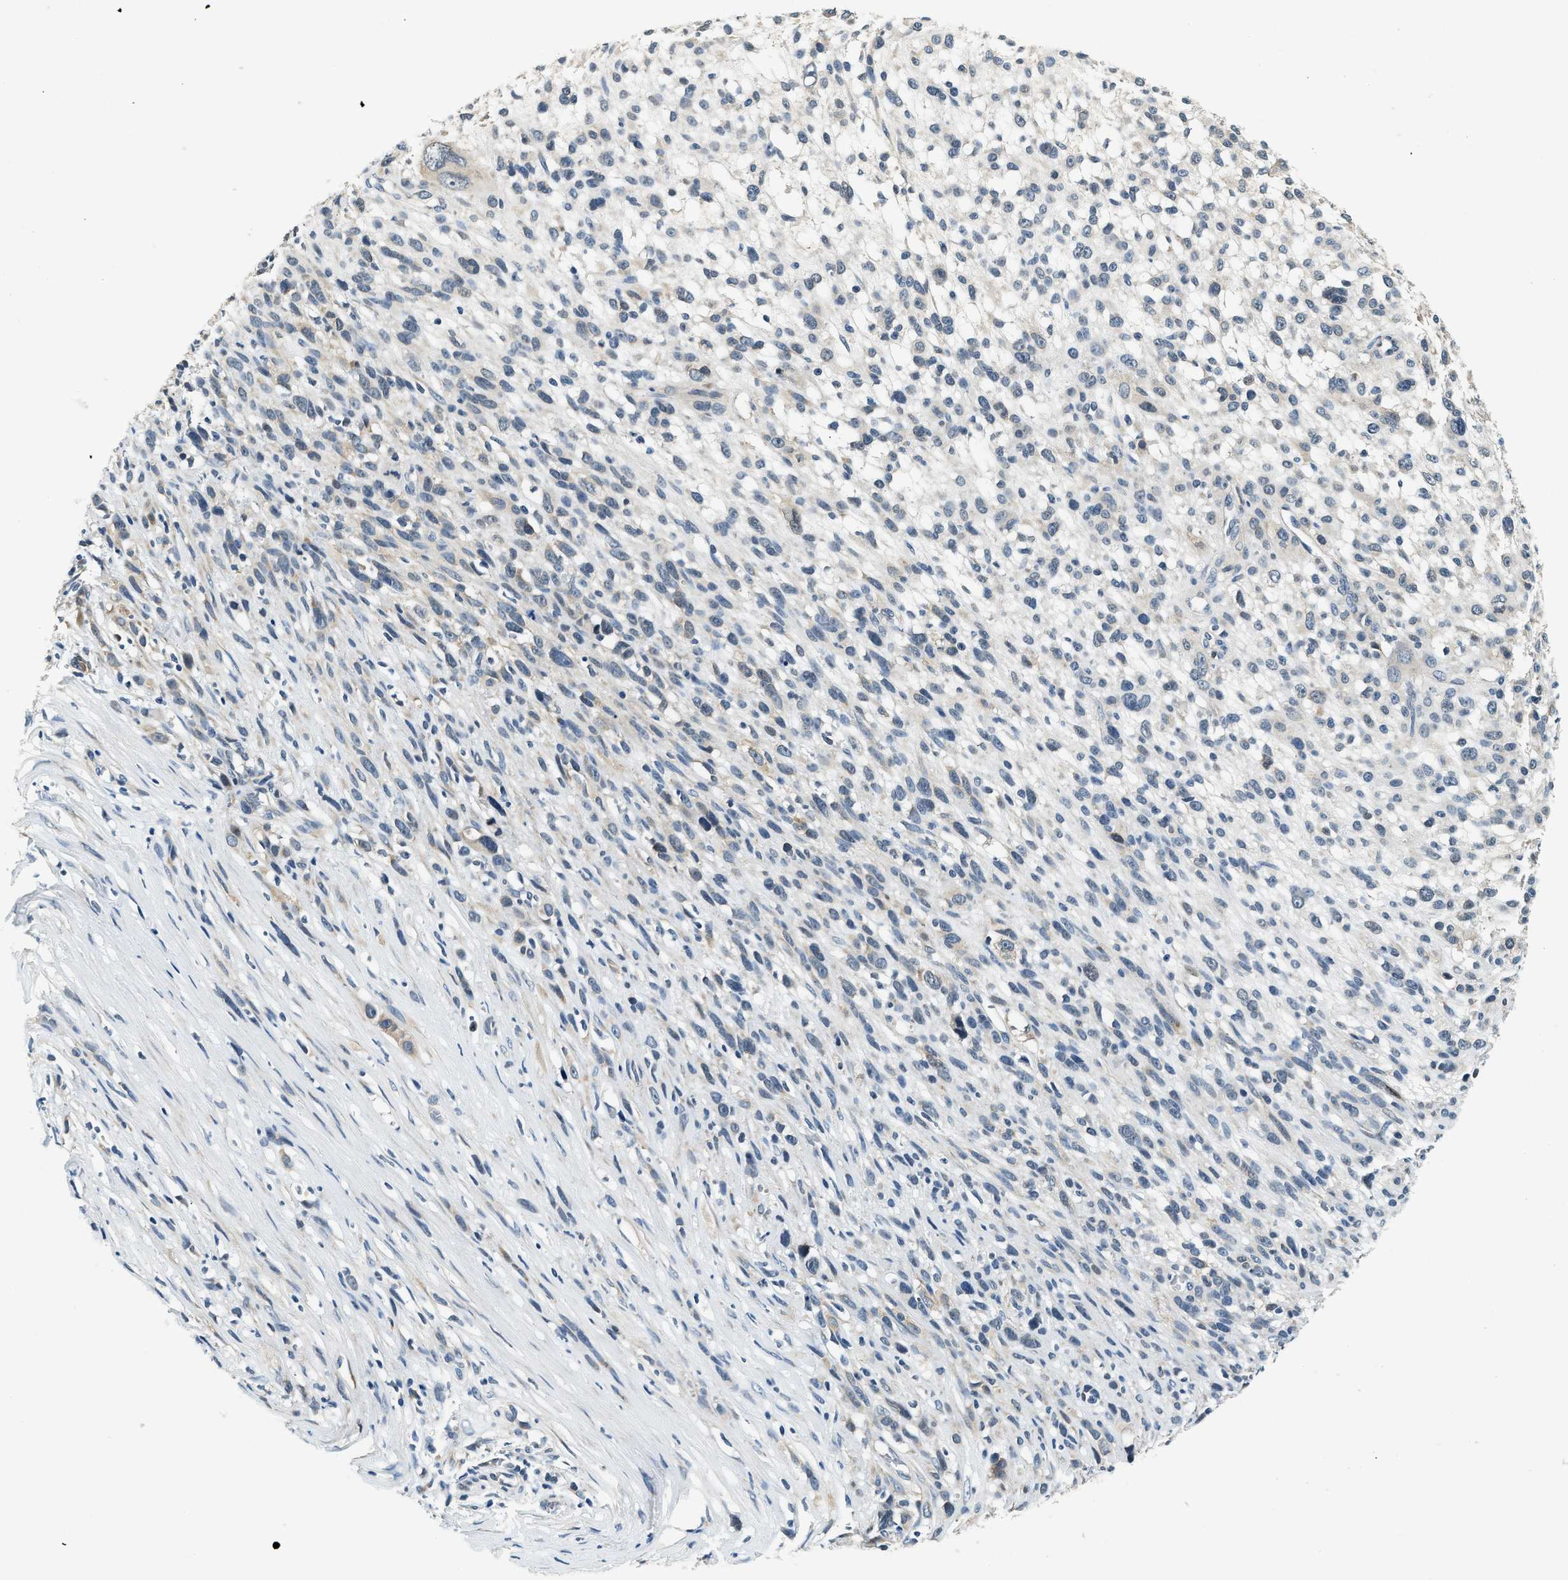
{"staining": {"intensity": "negative", "quantity": "none", "location": "none"}, "tissue": "melanoma", "cell_type": "Tumor cells", "image_type": "cancer", "snomed": [{"axis": "morphology", "description": "Malignant melanoma, NOS"}, {"axis": "topography", "description": "Skin"}], "caption": "The histopathology image exhibits no staining of tumor cells in melanoma.", "gene": "YAE1", "patient": {"sex": "female", "age": 55}}